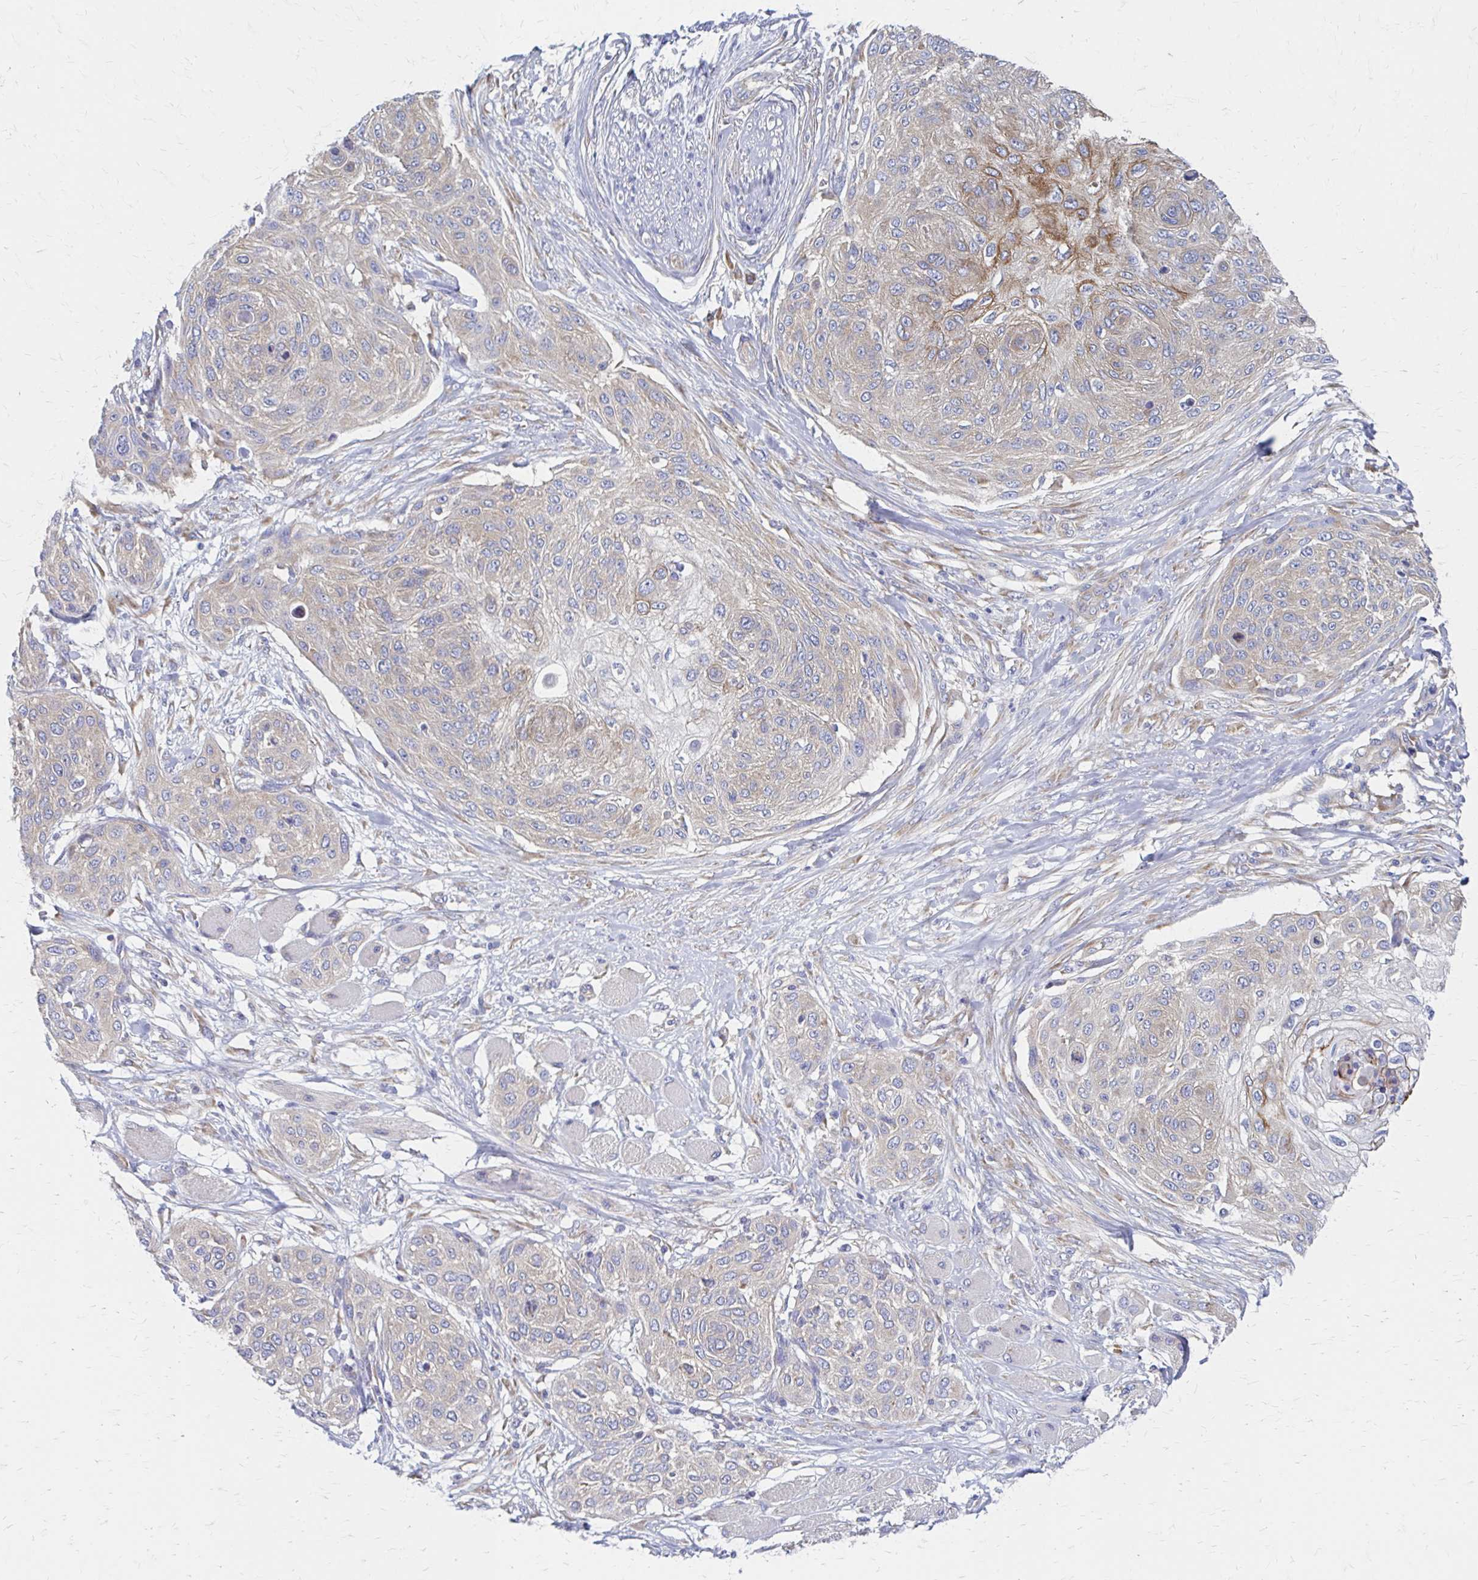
{"staining": {"intensity": "moderate", "quantity": "<25%", "location": "cytoplasmic/membranous"}, "tissue": "skin cancer", "cell_type": "Tumor cells", "image_type": "cancer", "snomed": [{"axis": "morphology", "description": "Squamous cell carcinoma, NOS"}, {"axis": "topography", "description": "Skin"}], "caption": "Protein expression analysis of human skin cancer reveals moderate cytoplasmic/membranous expression in about <25% of tumor cells.", "gene": "RPL27A", "patient": {"sex": "female", "age": 87}}